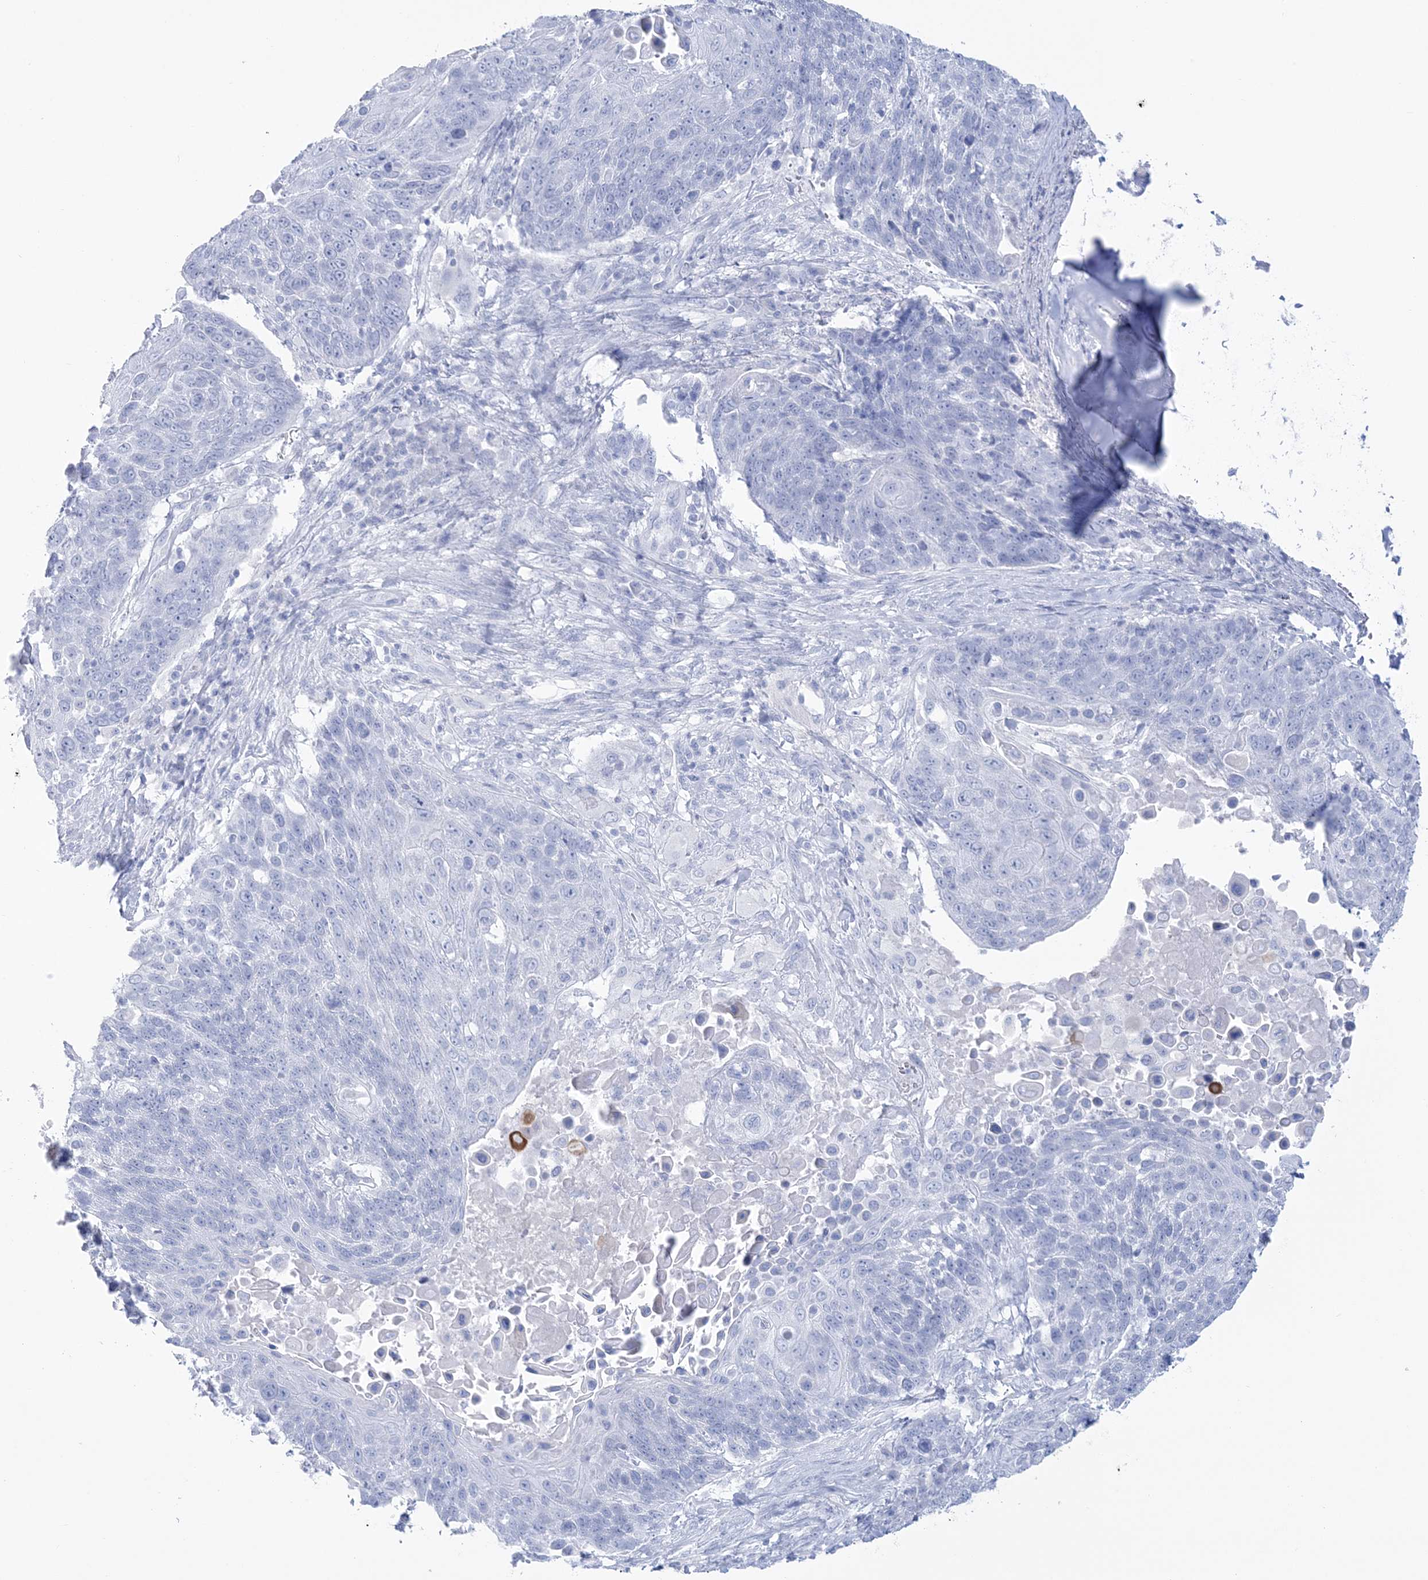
{"staining": {"intensity": "negative", "quantity": "none", "location": "none"}, "tissue": "lung cancer", "cell_type": "Tumor cells", "image_type": "cancer", "snomed": [{"axis": "morphology", "description": "Squamous cell carcinoma, NOS"}, {"axis": "topography", "description": "Lung"}], "caption": "Immunohistochemistry photomicrograph of human lung cancer (squamous cell carcinoma) stained for a protein (brown), which exhibits no staining in tumor cells.", "gene": "RBP2", "patient": {"sex": "male", "age": 66}}